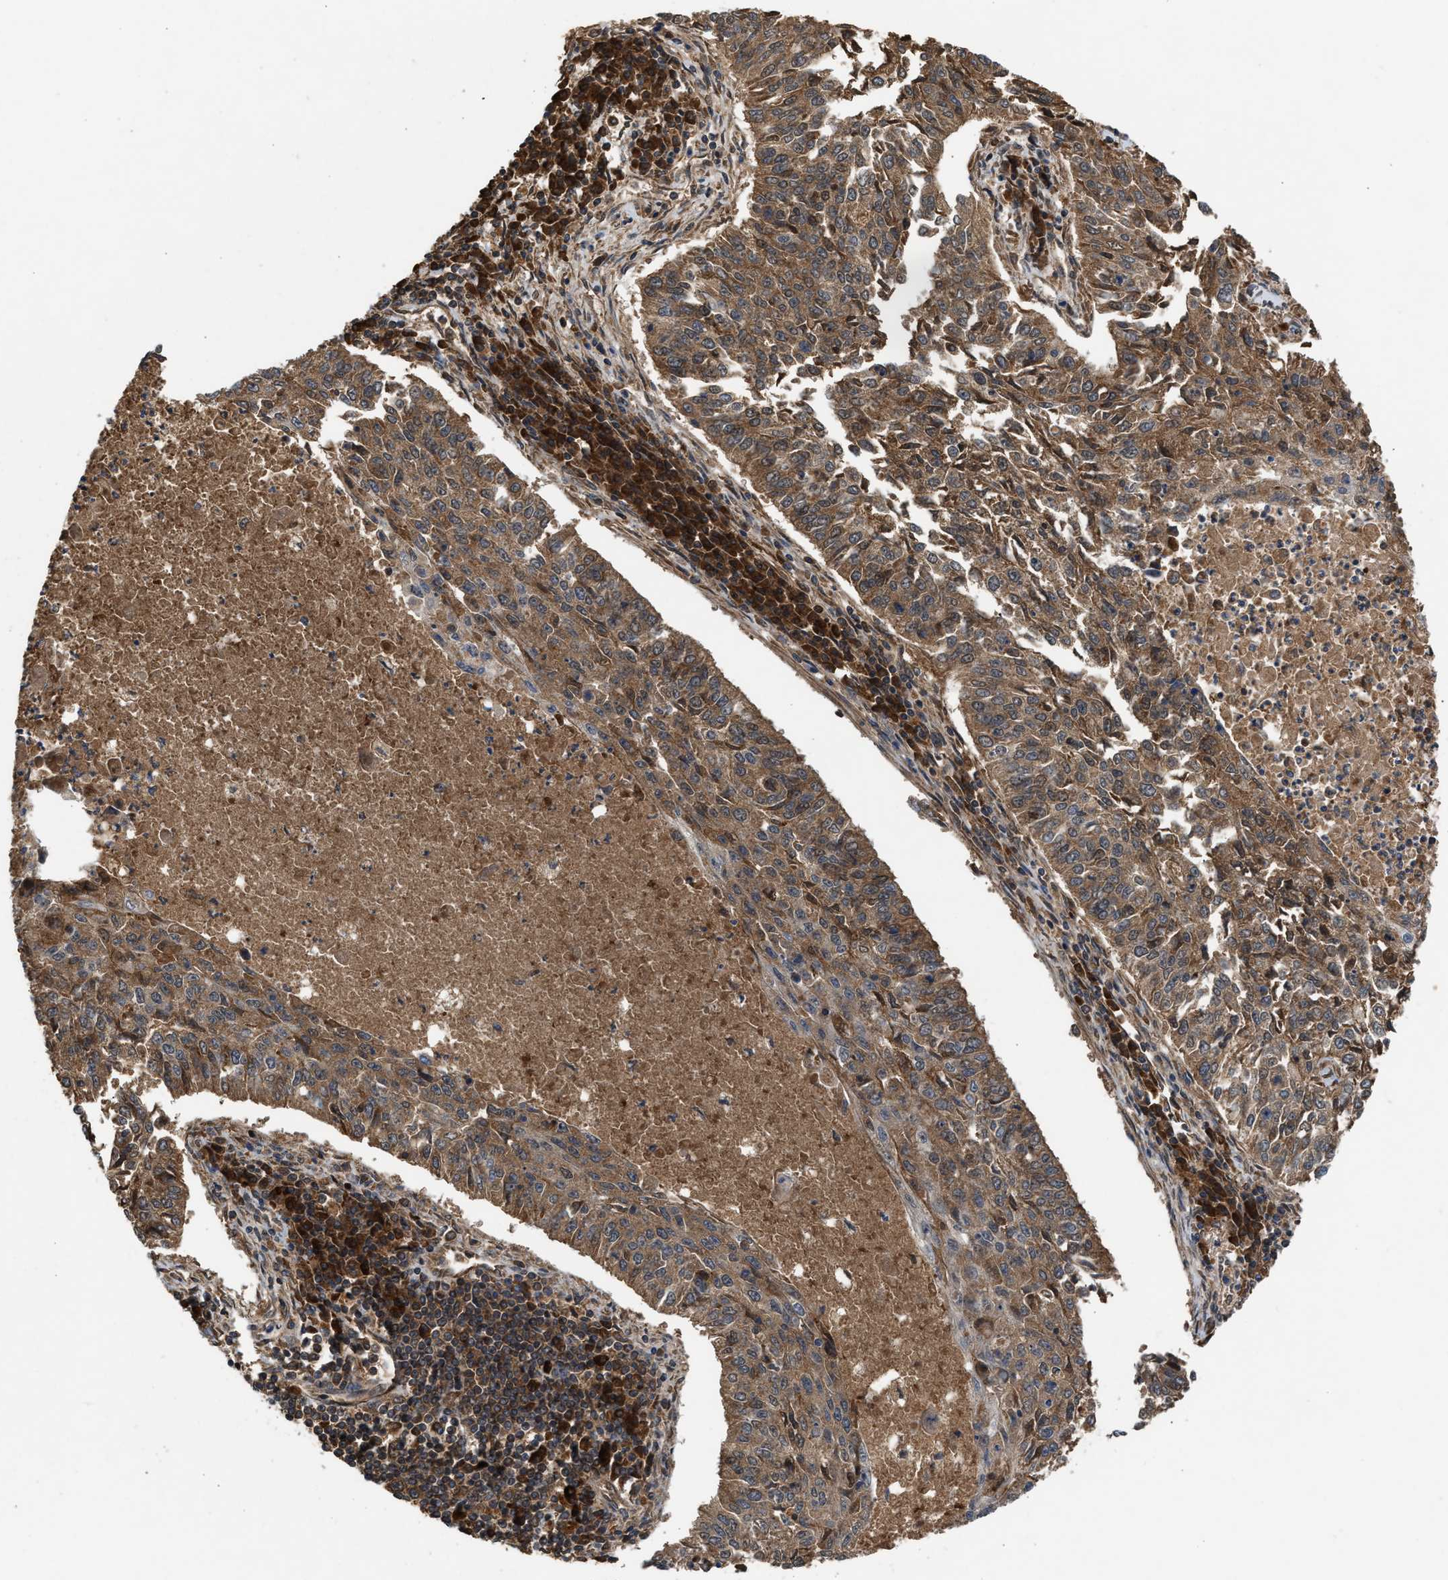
{"staining": {"intensity": "moderate", "quantity": ">75%", "location": "cytoplasmic/membranous,nuclear"}, "tissue": "lung cancer", "cell_type": "Tumor cells", "image_type": "cancer", "snomed": [{"axis": "morphology", "description": "Normal tissue, NOS"}, {"axis": "morphology", "description": "Squamous cell carcinoma, NOS"}, {"axis": "topography", "description": "Cartilage tissue"}, {"axis": "topography", "description": "Bronchus"}, {"axis": "topography", "description": "Lung"}], "caption": "Immunohistochemistry image of neoplastic tissue: human lung cancer (squamous cell carcinoma) stained using immunohistochemistry (IHC) displays medium levels of moderate protein expression localized specifically in the cytoplasmic/membranous and nuclear of tumor cells, appearing as a cytoplasmic/membranous and nuclear brown color.", "gene": "RUSC2", "patient": {"sex": "female", "age": 49}}